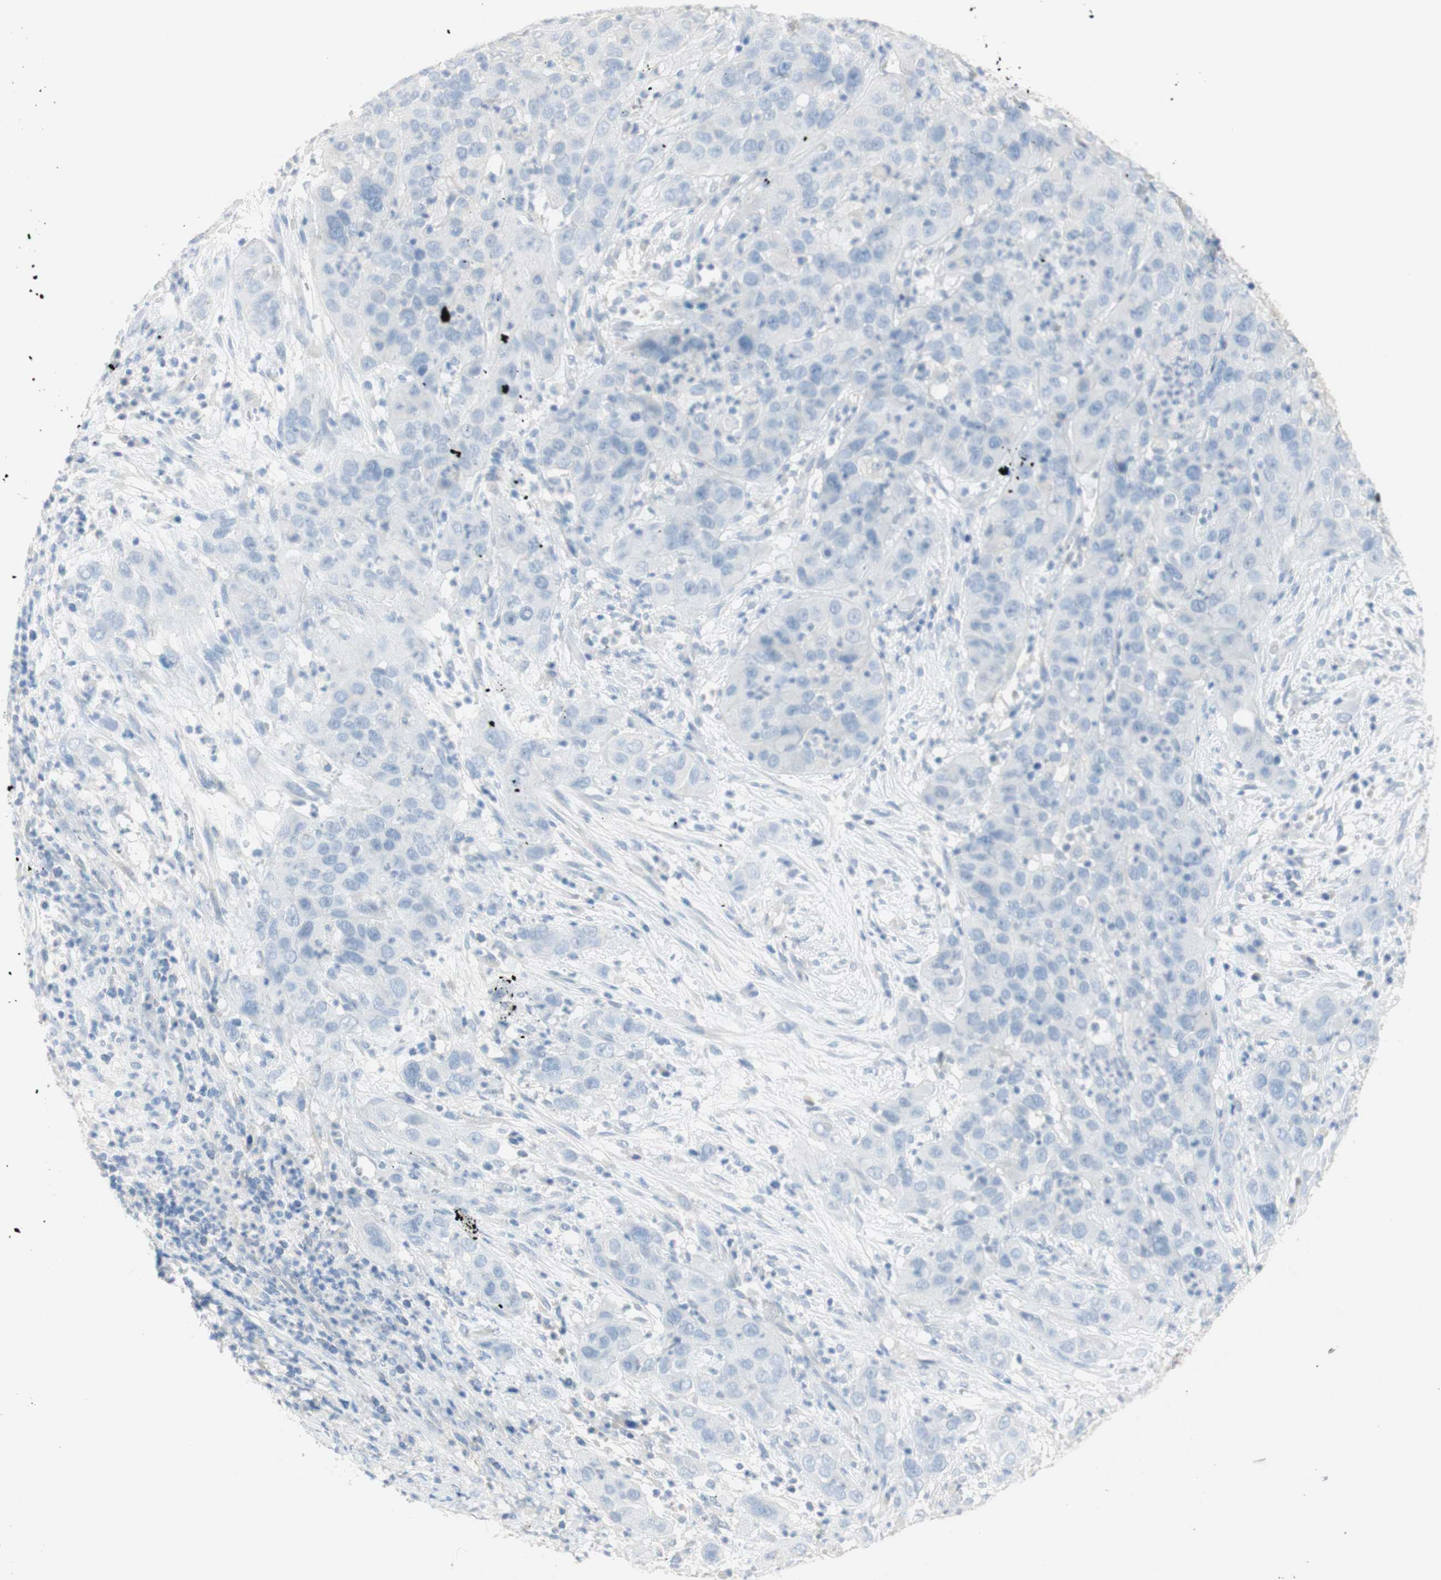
{"staining": {"intensity": "negative", "quantity": "none", "location": "none"}, "tissue": "cervical cancer", "cell_type": "Tumor cells", "image_type": "cancer", "snomed": [{"axis": "morphology", "description": "Squamous cell carcinoma, NOS"}, {"axis": "topography", "description": "Cervix"}], "caption": "The histopathology image shows no staining of tumor cells in squamous cell carcinoma (cervical).", "gene": "SELENBP1", "patient": {"sex": "female", "age": 32}}